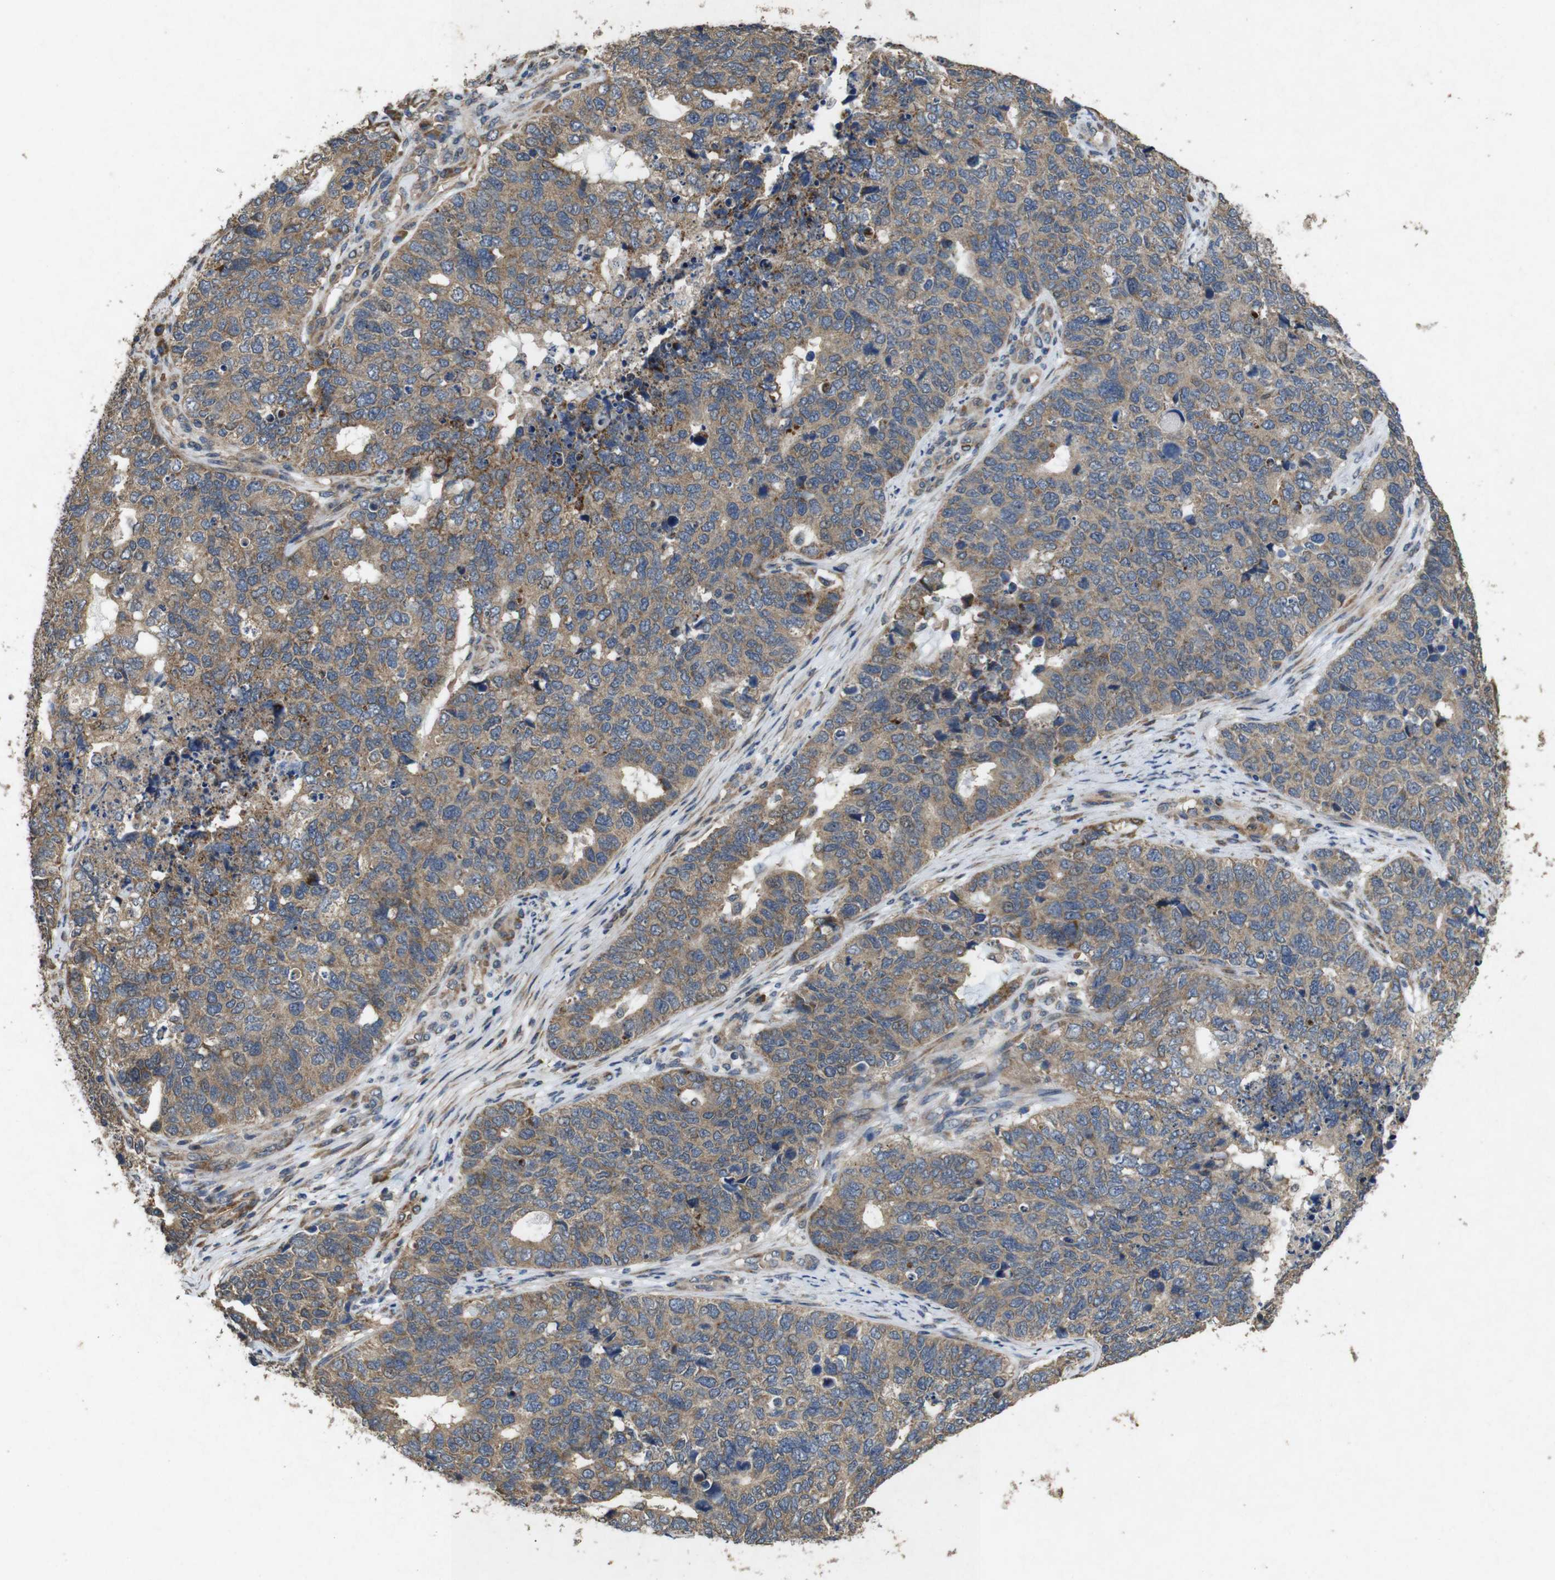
{"staining": {"intensity": "moderate", "quantity": ">75%", "location": "cytoplasmic/membranous"}, "tissue": "cervical cancer", "cell_type": "Tumor cells", "image_type": "cancer", "snomed": [{"axis": "morphology", "description": "Squamous cell carcinoma, NOS"}, {"axis": "topography", "description": "Cervix"}], "caption": "Immunohistochemistry (DAB (3,3'-diaminobenzidine)) staining of cervical cancer demonstrates moderate cytoplasmic/membranous protein positivity in about >75% of tumor cells. (Brightfield microscopy of DAB IHC at high magnification).", "gene": "BNIP3", "patient": {"sex": "female", "age": 63}}